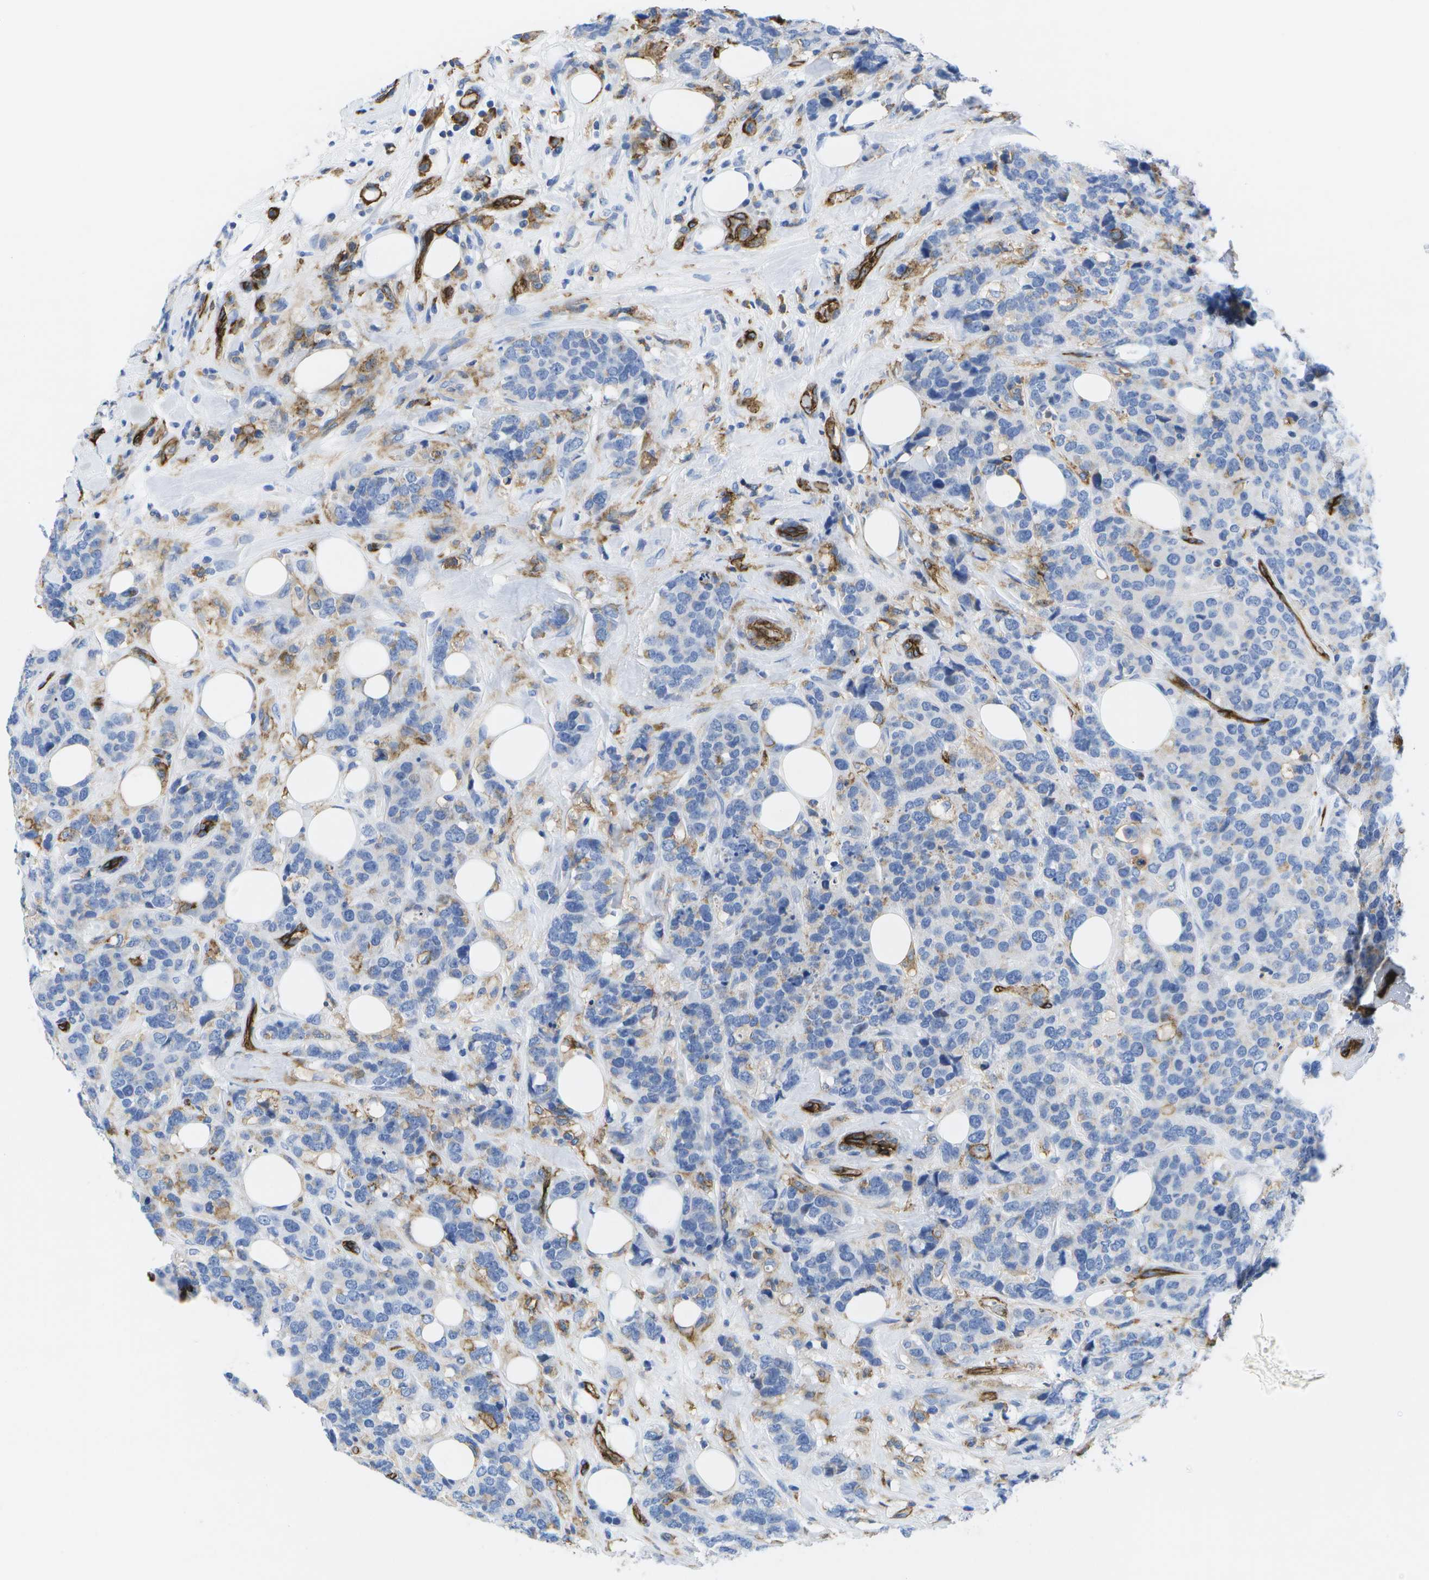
{"staining": {"intensity": "negative", "quantity": "none", "location": "none"}, "tissue": "breast cancer", "cell_type": "Tumor cells", "image_type": "cancer", "snomed": [{"axis": "morphology", "description": "Lobular carcinoma"}, {"axis": "topography", "description": "Breast"}], "caption": "Tumor cells are negative for protein expression in human breast lobular carcinoma. (DAB IHC, high magnification).", "gene": "DYSF", "patient": {"sex": "female", "age": 59}}